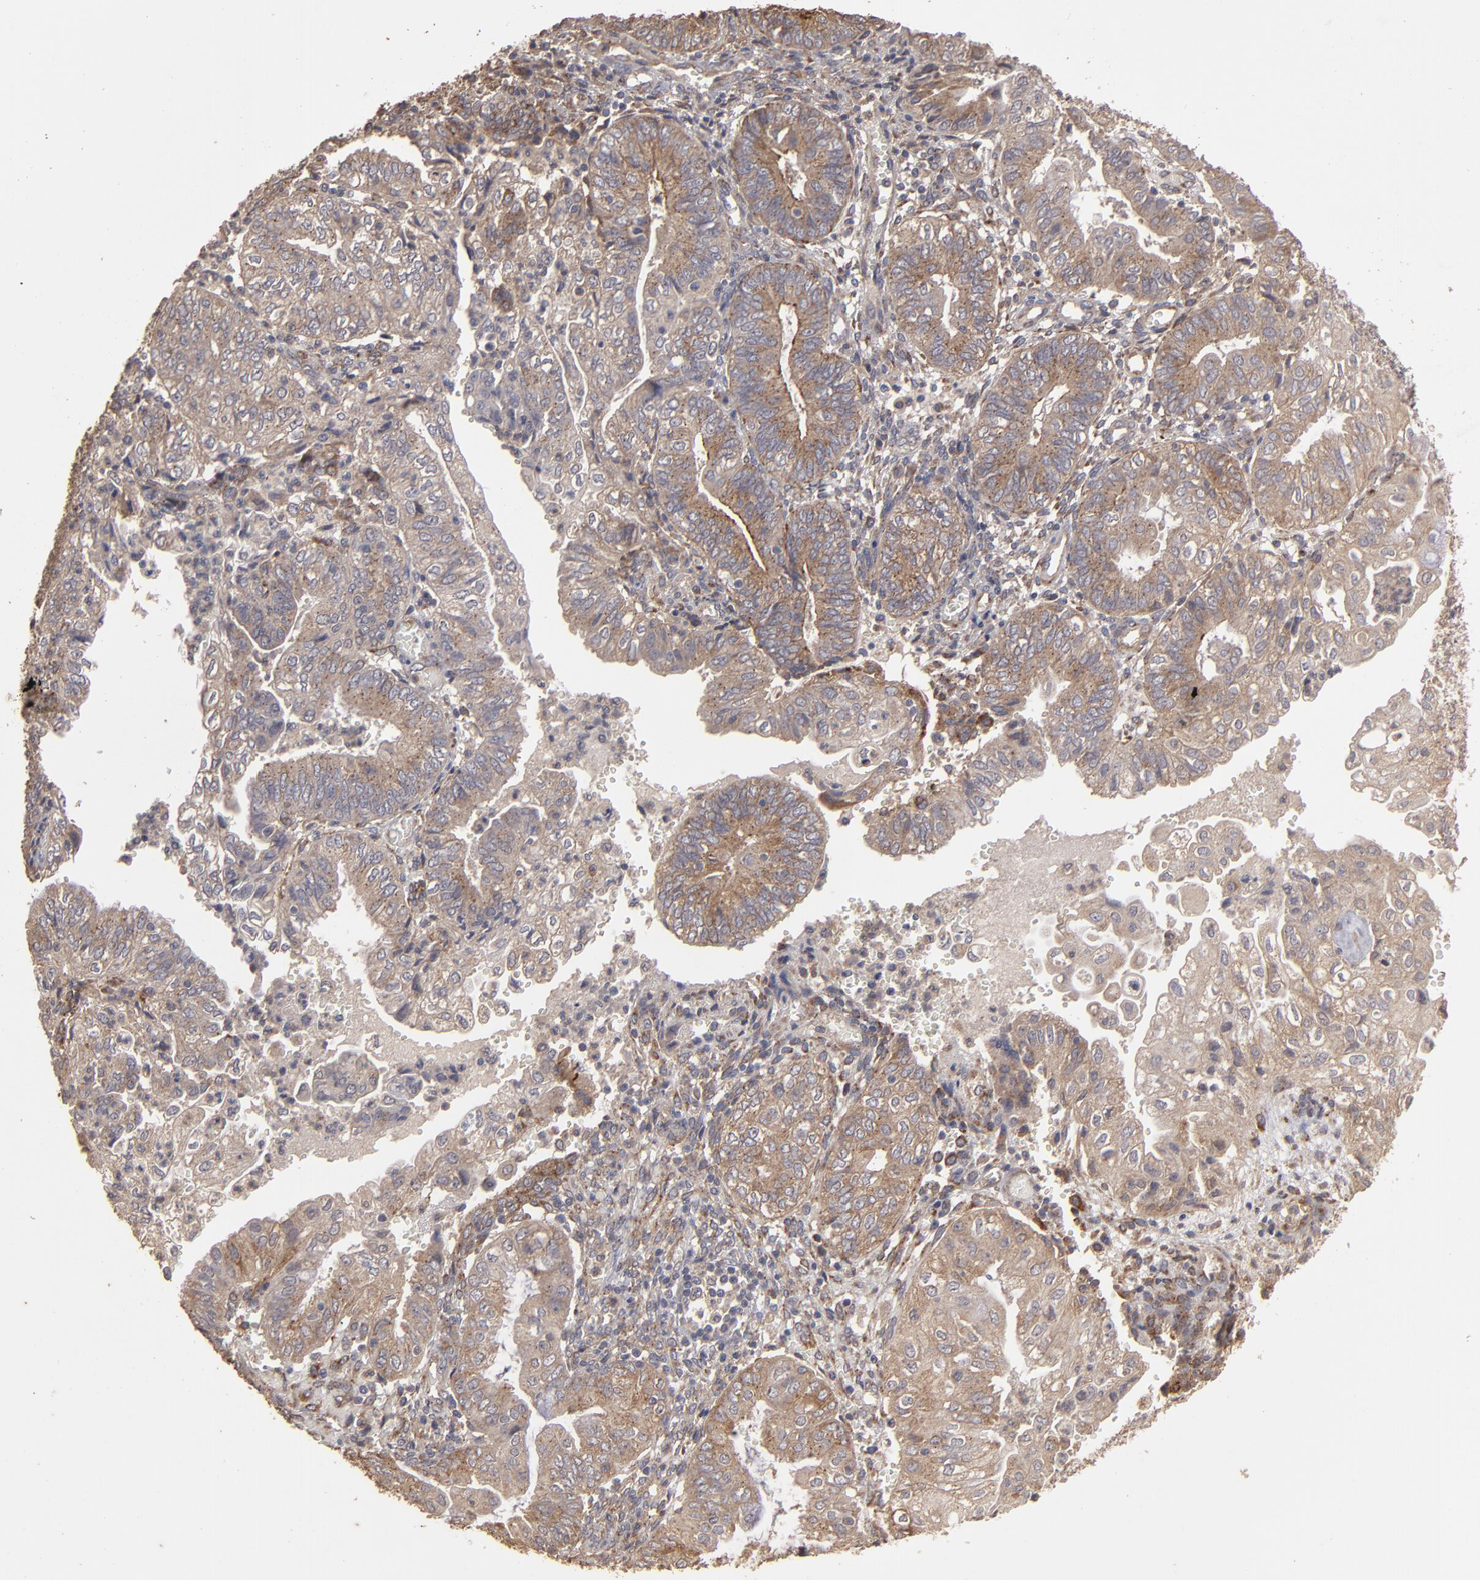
{"staining": {"intensity": "moderate", "quantity": "<25%", "location": "cytoplasmic/membranous"}, "tissue": "endometrial cancer", "cell_type": "Tumor cells", "image_type": "cancer", "snomed": [{"axis": "morphology", "description": "Adenocarcinoma, NOS"}, {"axis": "topography", "description": "Endometrium"}], "caption": "Protein expression analysis of endometrial cancer (adenocarcinoma) demonstrates moderate cytoplasmic/membranous positivity in about <25% of tumor cells. (DAB = brown stain, brightfield microscopy at high magnification).", "gene": "MMP2", "patient": {"sex": "female", "age": 55}}